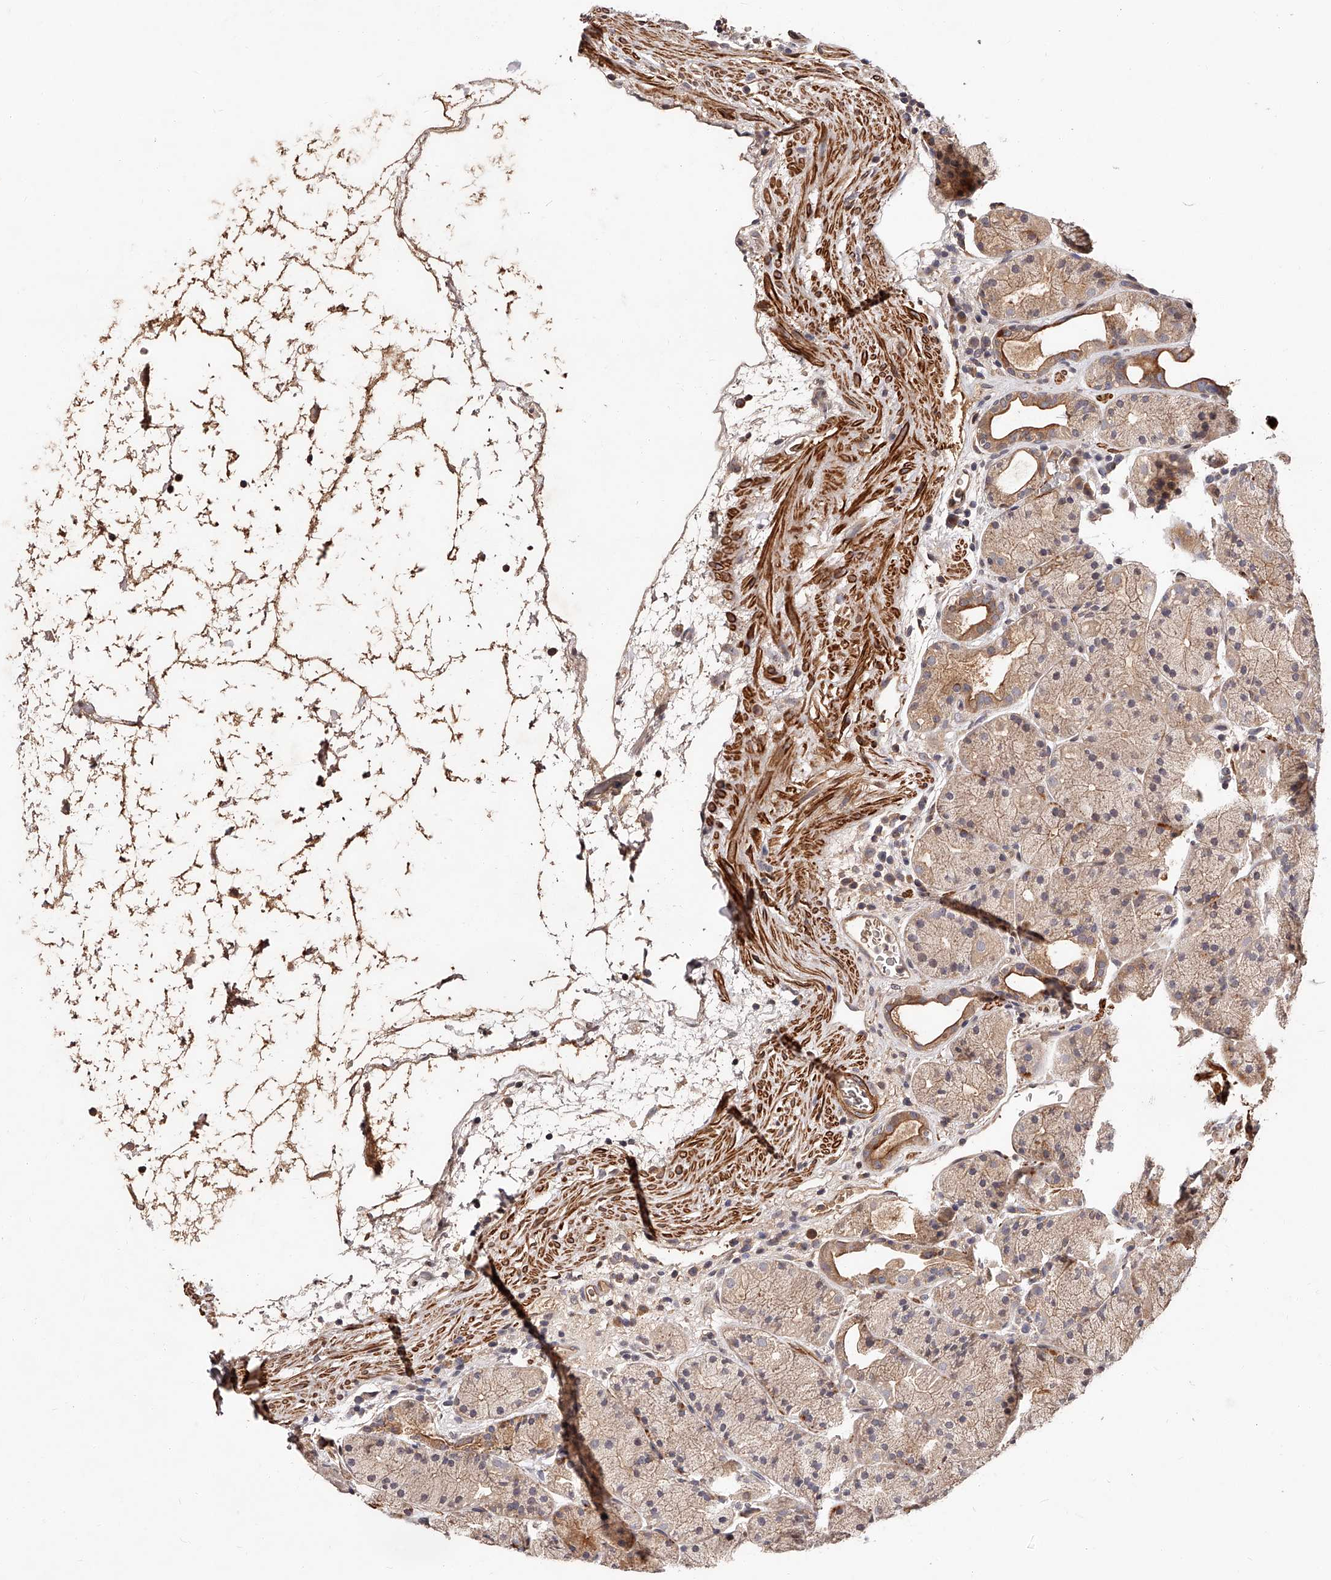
{"staining": {"intensity": "moderate", "quantity": "25%-75%", "location": "cytoplasmic/membranous"}, "tissue": "stomach", "cell_type": "Glandular cells", "image_type": "normal", "snomed": [{"axis": "morphology", "description": "Normal tissue, NOS"}, {"axis": "topography", "description": "Stomach, upper"}], "caption": "Approximately 25%-75% of glandular cells in normal stomach display moderate cytoplasmic/membranous protein positivity as visualized by brown immunohistochemical staining.", "gene": "CUL7", "patient": {"sex": "male", "age": 48}}